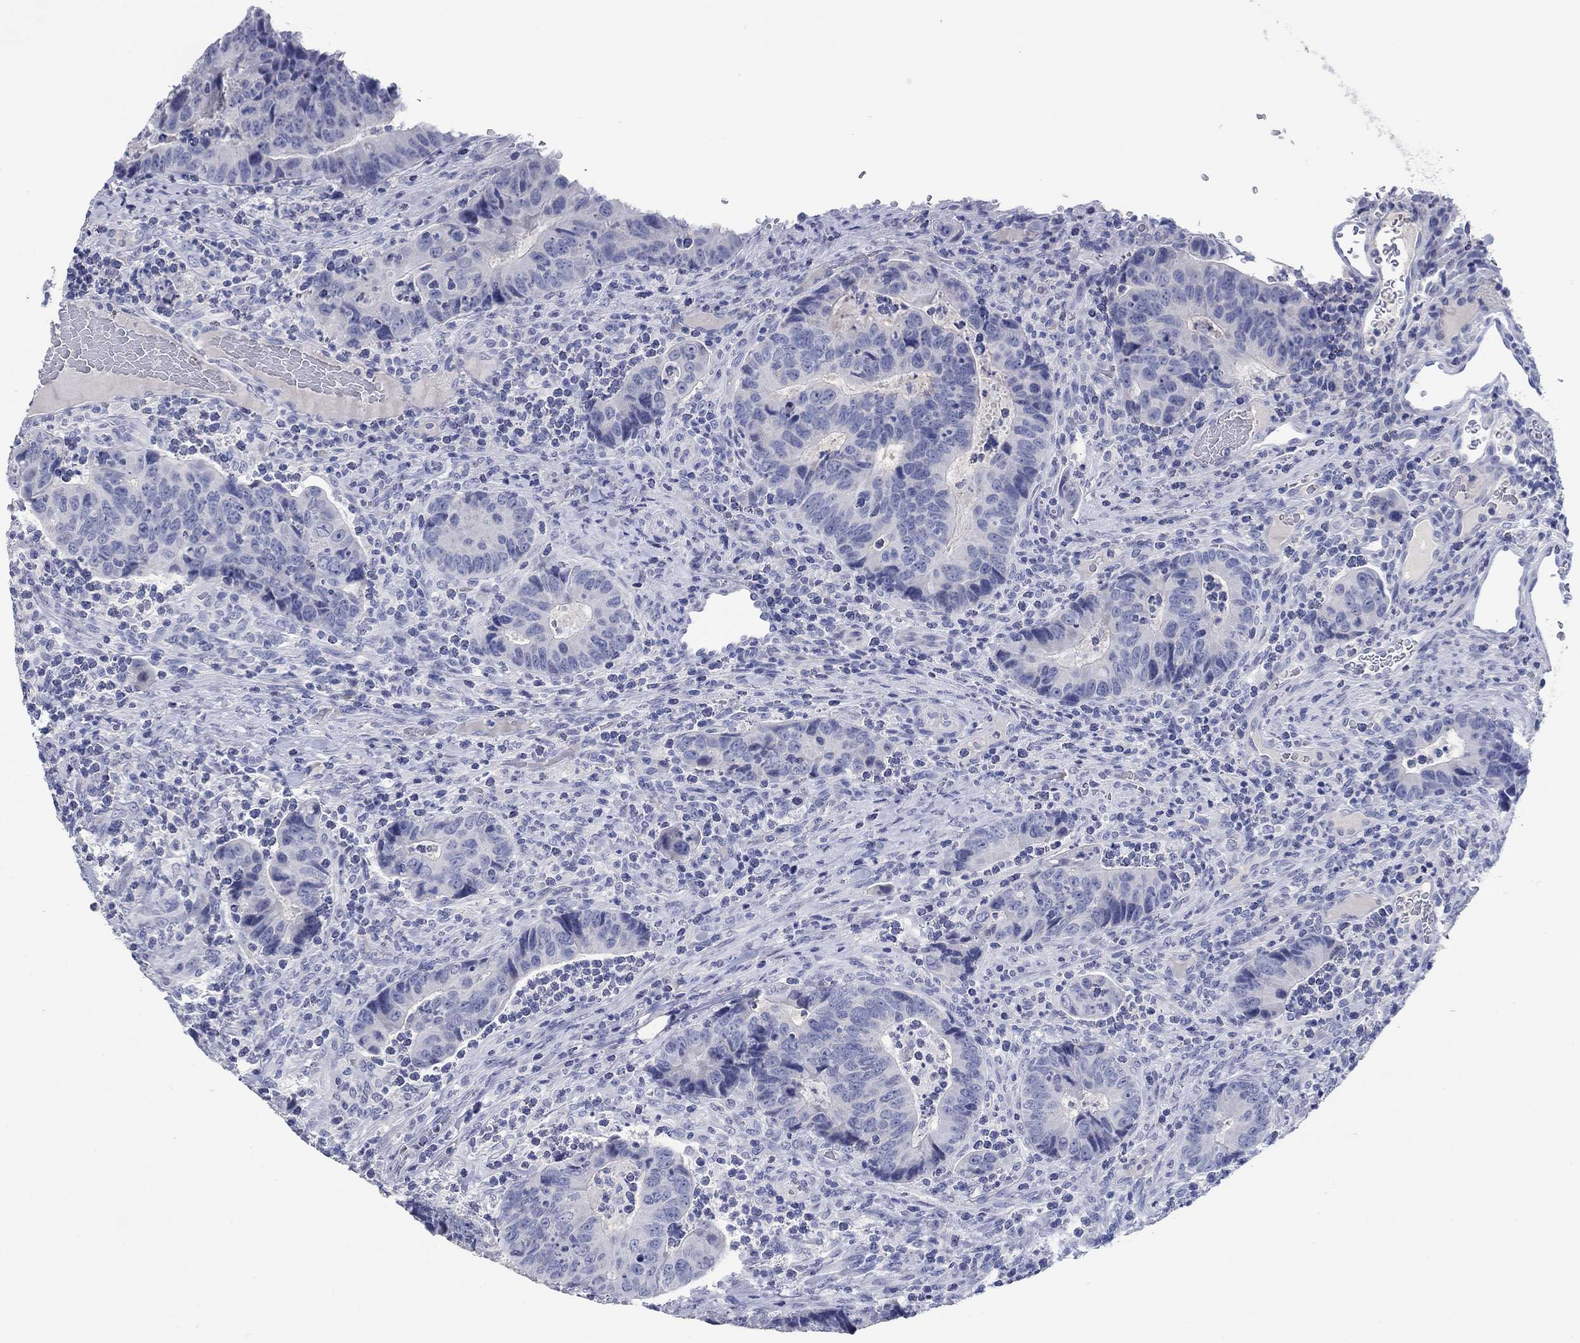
{"staining": {"intensity": "negative", "quantity": "none", "location": "none"}, "tissue": "colorectal cancer", "cell_type": "Tumor cells", "image_type": "cancer", "snomed": [{"axis": "morphology", "description": "Adenocarcinoma, NOS"}, {"axis": "topography", "description": "Colon"}], "caption": "Adenocarcinoma (colorectal) was stained to show a protein in brown. There is no significant expression in tumor cells. (DAB IHC visualized using brightfield microscopy, high magnification).", "gene": "POU5F1", "patient": {"sex": "female", "age": 56}}